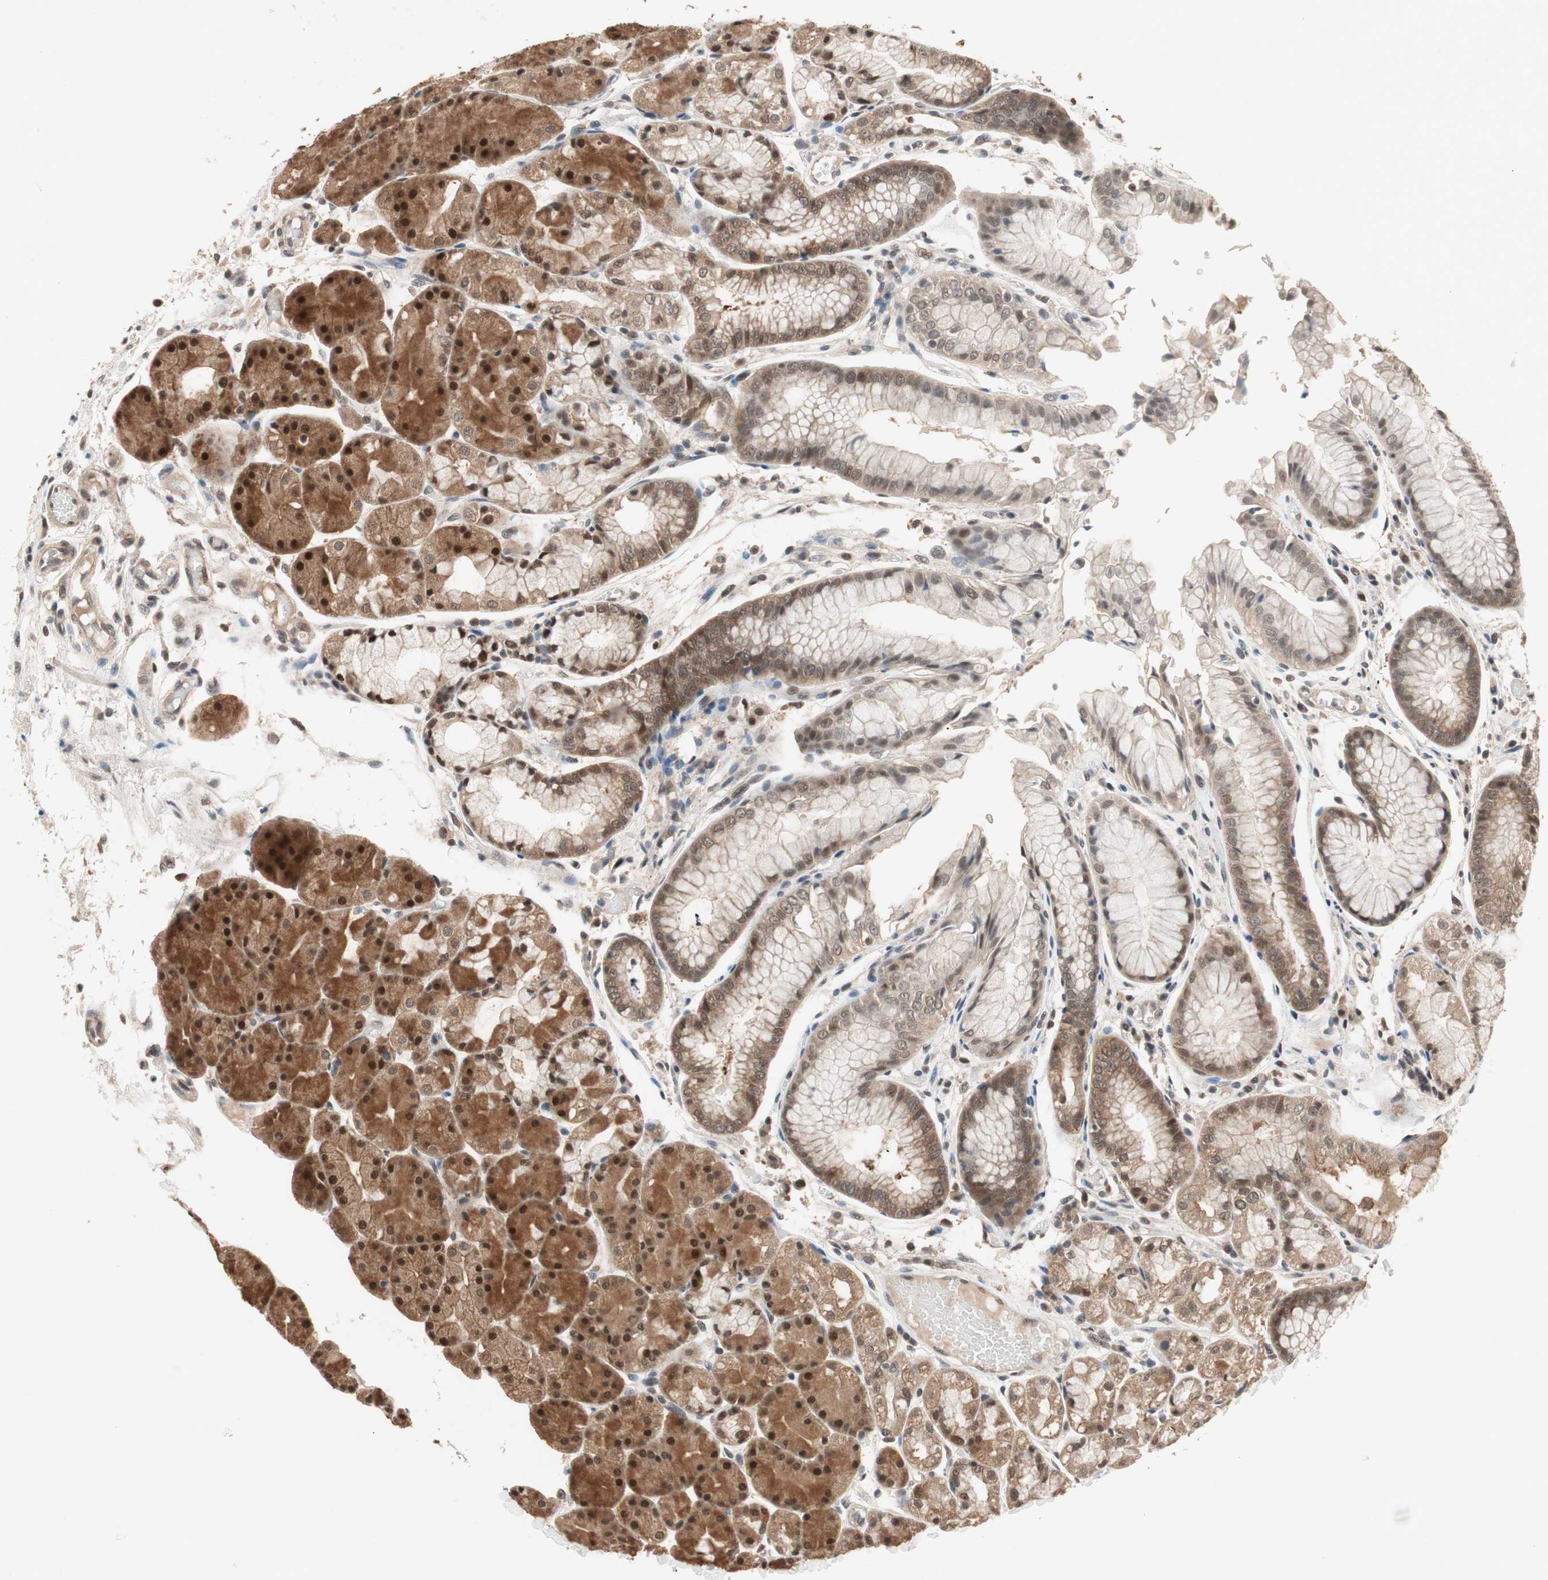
{"staining": {"intensity": "strong", "quantity": ">75%", "location": "cytoplasmic/membranous,nuclear"}, "tissue": "stomach", "cell_type": "Glandular cells", "image_type": "normal", "snomed": [{"axis": "morphology", "description": "Normal tissue, NOS"}, {"axis": "topography", "description": "Stomach, upper"}], "caption": "Unremarkable stomach was stained to show a protein in brown. There is high levels of strong cytoplasmic/membranous,nuclear positivity in about >75% of glandular cells. (Stains: DAB (3,3'-diaminobenzidine) in brown, nuclei in blue, Microscopy: brightfield microscopy at high magnification).", "gene": "GART", "patient": {"sex": "male", "age": 72}}